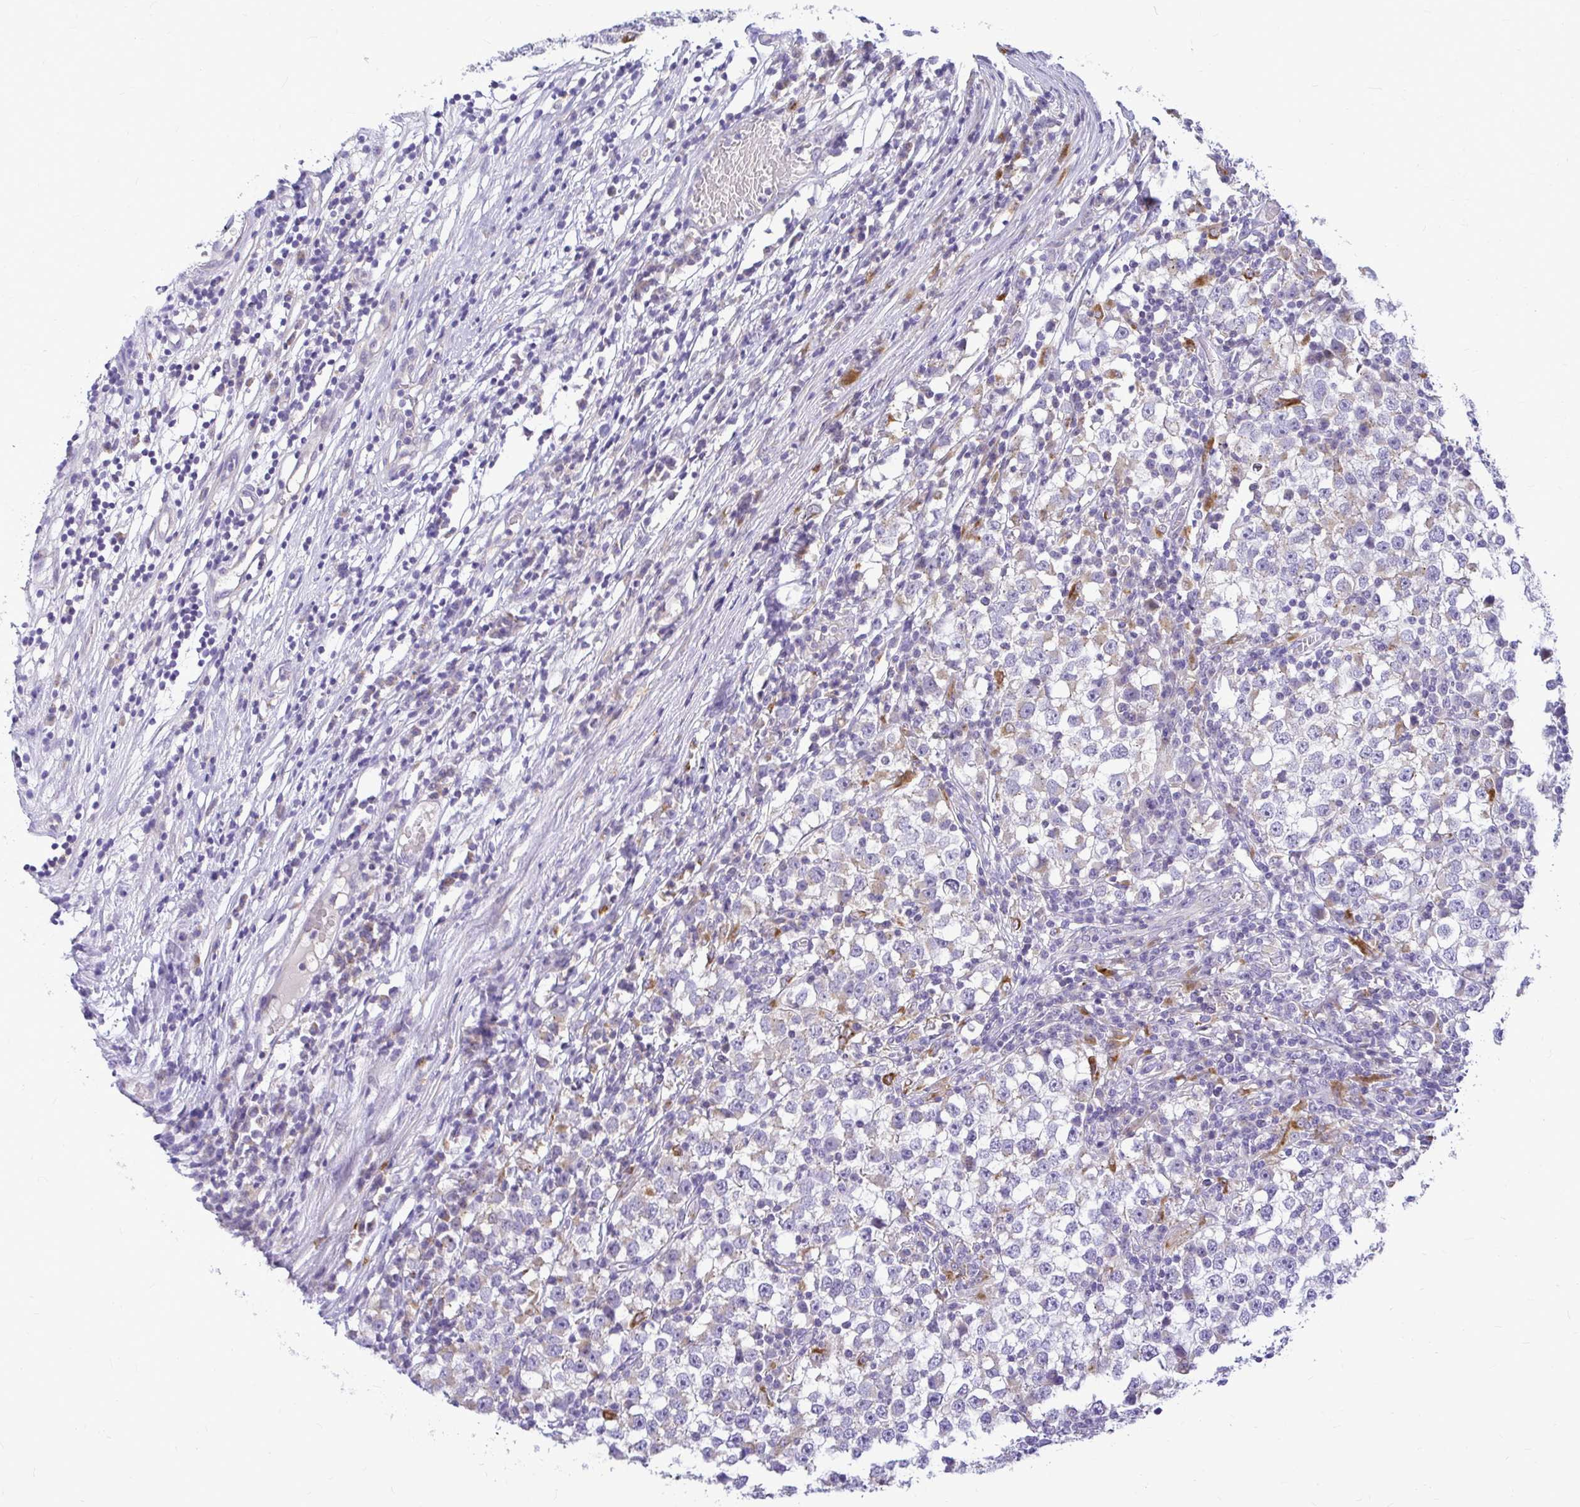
{"staining": {"intensity": "negative", "quantity": "none", "location": "none"}, "tissue": "testis cancer", "cell_type": "Tumor cells", "image_type": "cancer", "snomed": [{"axis": "morphology", "description": "Seminoma, NOS"}, {"axis": "topography", "description": "Testis"}], "caption": "Testis seminoma was stained to show a protein in brown. There is no significant positivity in tumor cells.", "gene": "PKN3", "patient": {"sex": "male", "age": 65}}